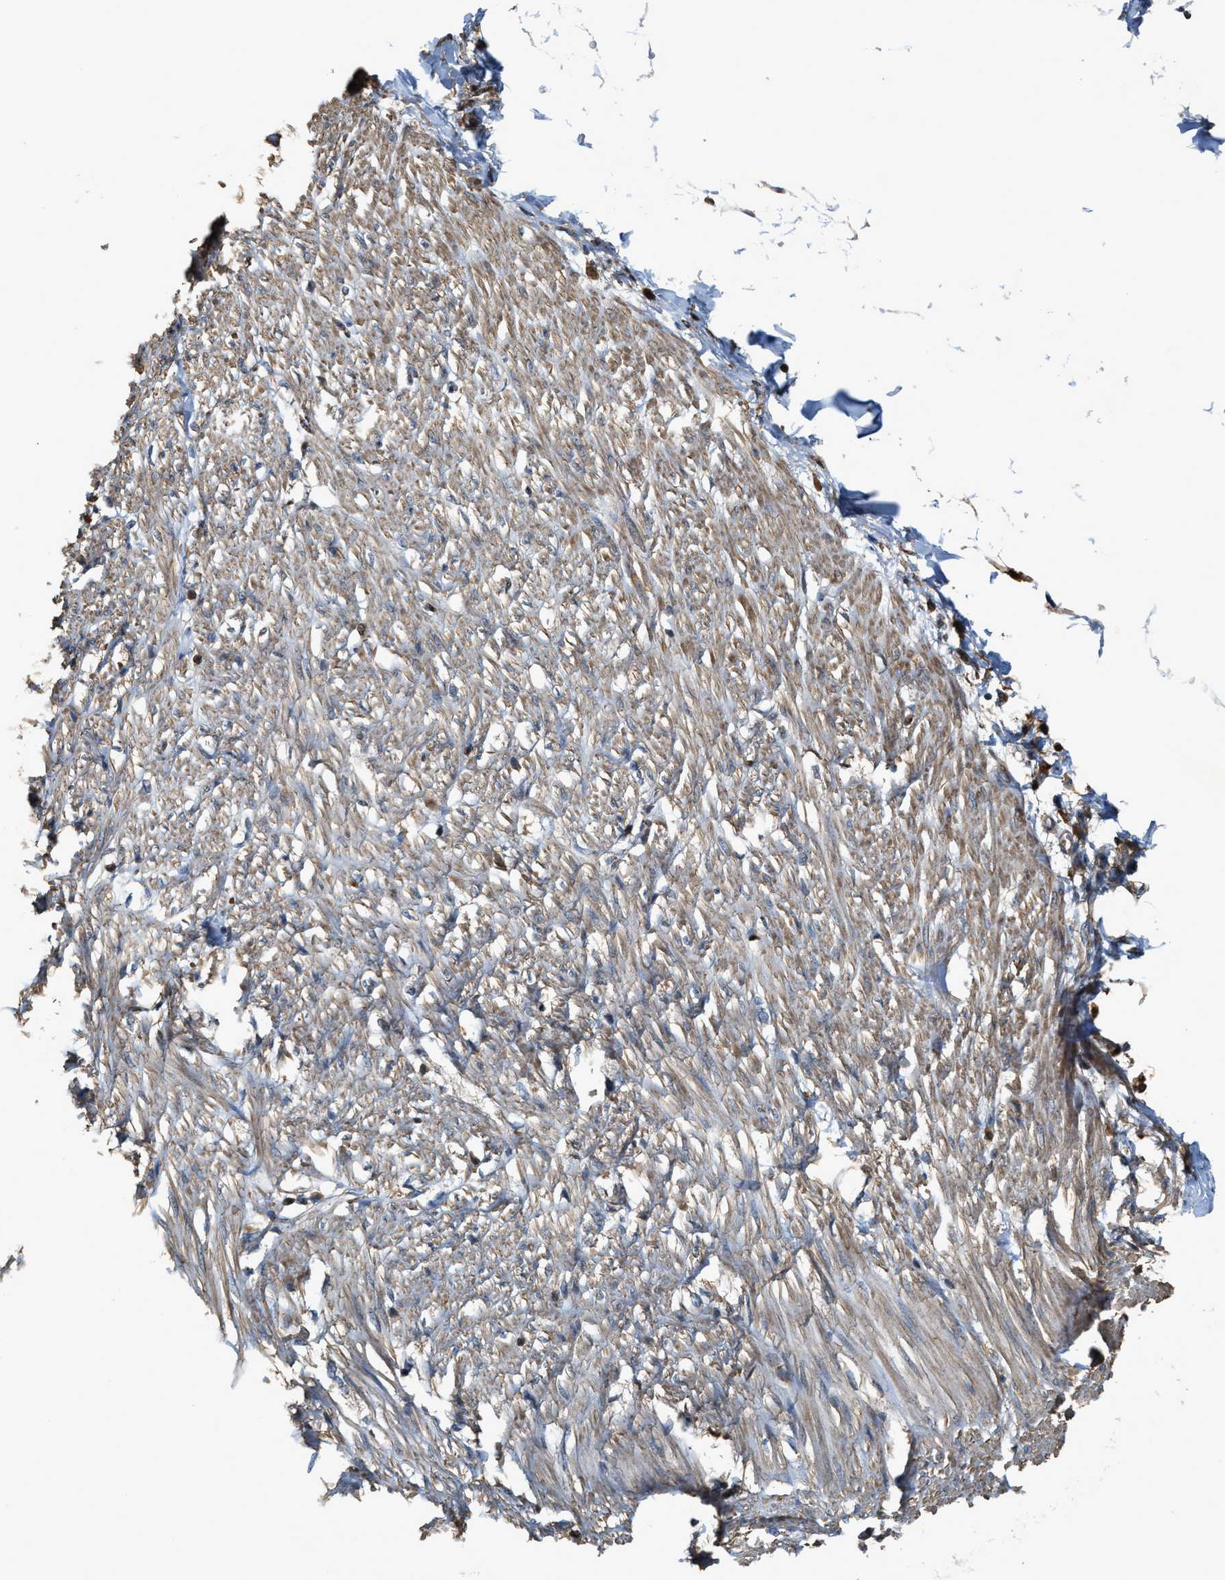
{"staining": {"intensity": "moderate", "quantity": ">75%", "location": "cytoplasmic/membranous"}, "tissue": "adipose tissue", "cell_type": "Adipocytes", "image_type": "normal", "snomed": [{"axis": "morphology", "description": "Normal tissue, NOS"}, {"axis": "morphology", "description": "Adenocarcinoma, NOS"}, {"axis": "topography", "description": "Colon"}, {"axis": "topography", "description": "Peripheral nerve tissue"}], "caption": "High-power microscopy captured an immunohistochemistry photomicrograph of unremarkable adipose tissue, revealing moderate cytoplasmic/membranous staining in approximately >75% of adipocytes. Using DAB (3,3'-diaminobenzidine) (brown) and hematoxylin (blue) stains, captured at high magnification using brightfield microscopy.", "gene": "SERPINB5", "patient": {"sex": "male", "age": 14}}